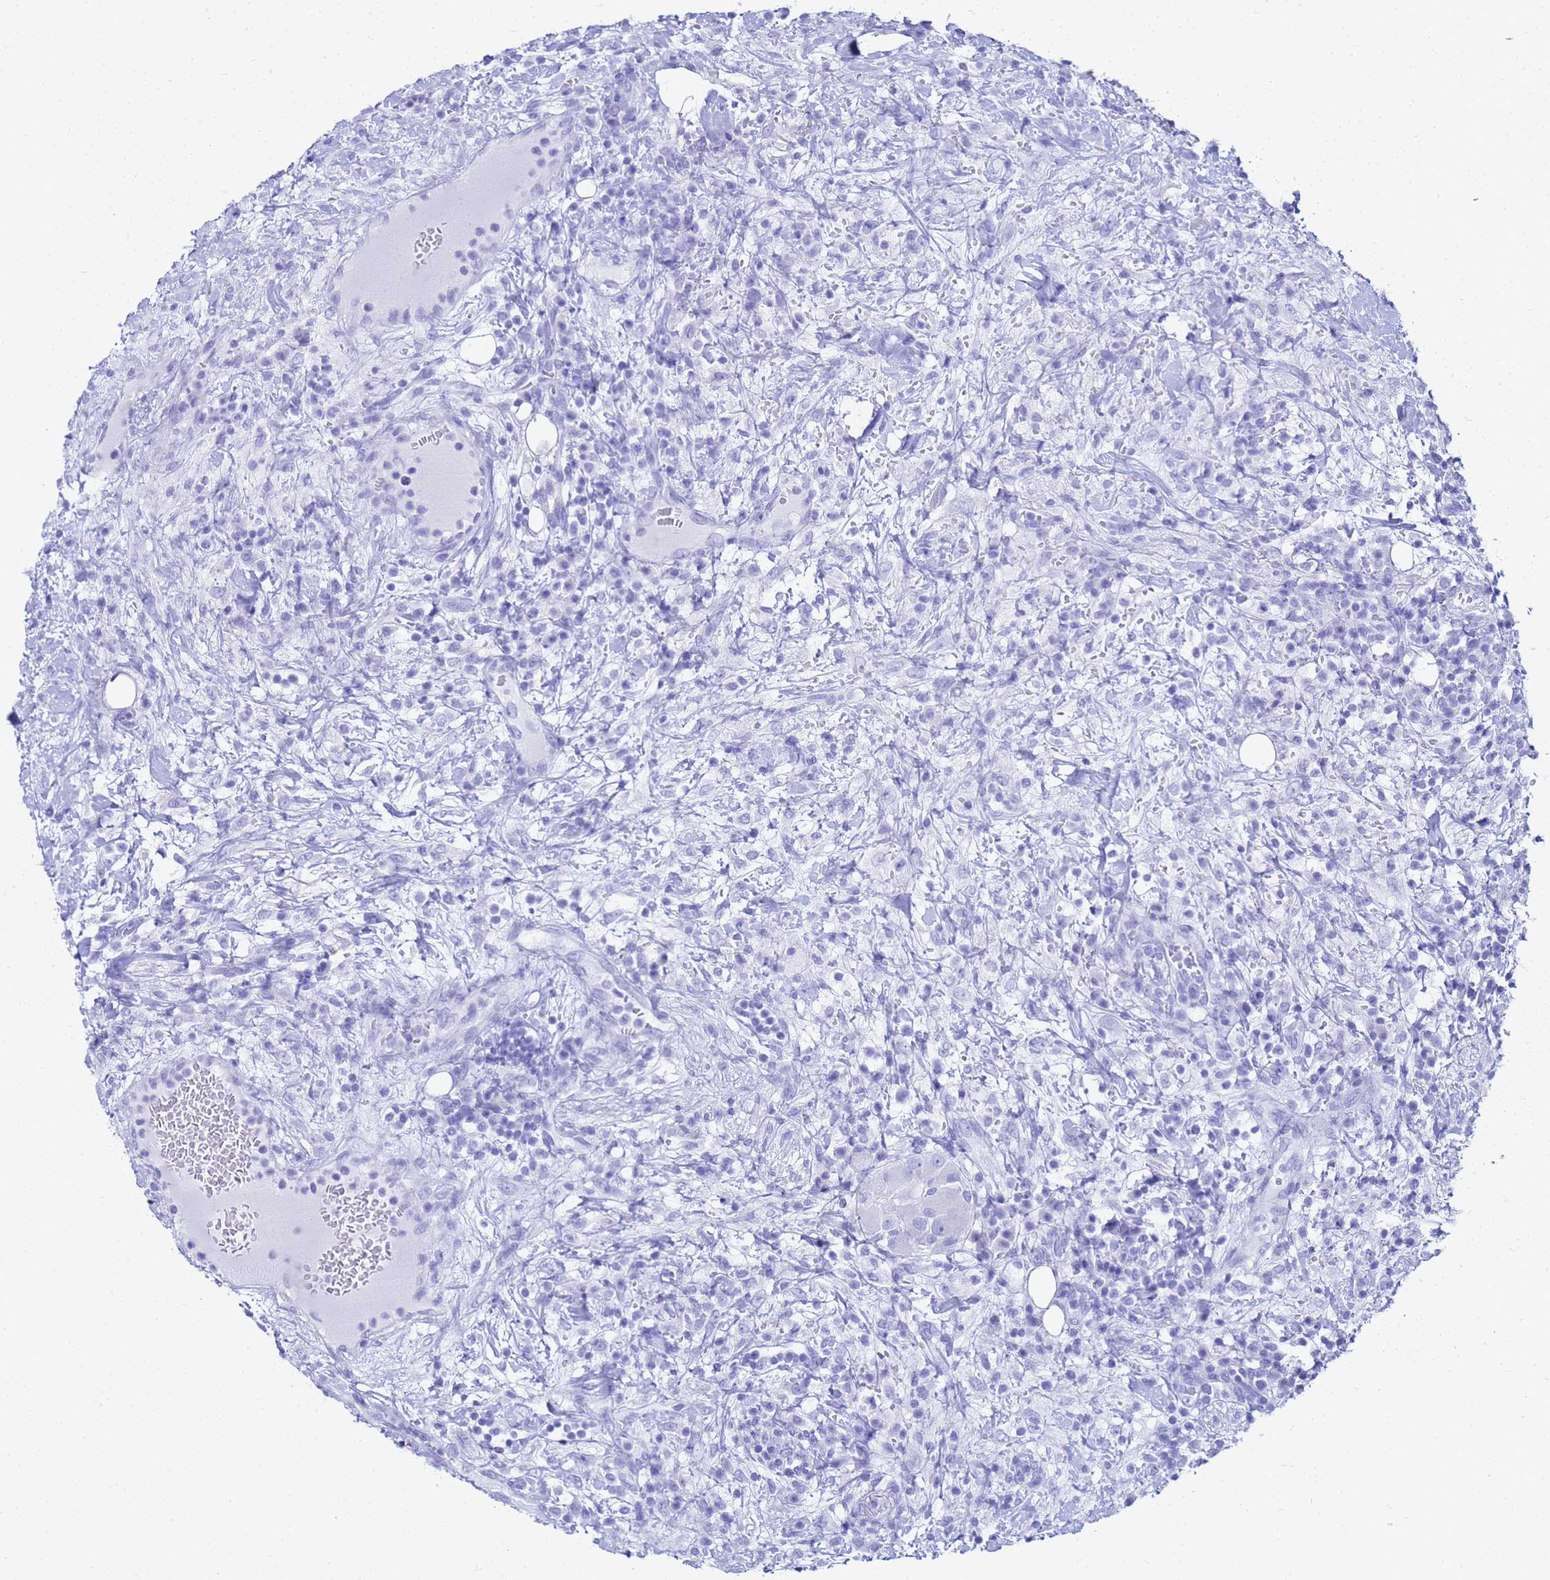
{"staining": {"intensity": "negative", "quantity": "none", "location": "none"}, "tissue": "lymphoma", "cell_type": "Tumor cells", "image_type": "cancer", "snomed": [{"axis": "morphology", "description": "Malignant lymphoma, non-Hodgkin's type, High grade"}, {"axis": "topography", "description": "Colon"}], "caption": "Lymphoma stained for a protein using immunohistochemistry demonstrates no expression tumor cells.", "gene": "CKB", "patient": {"sex": "female", "age": 53}}